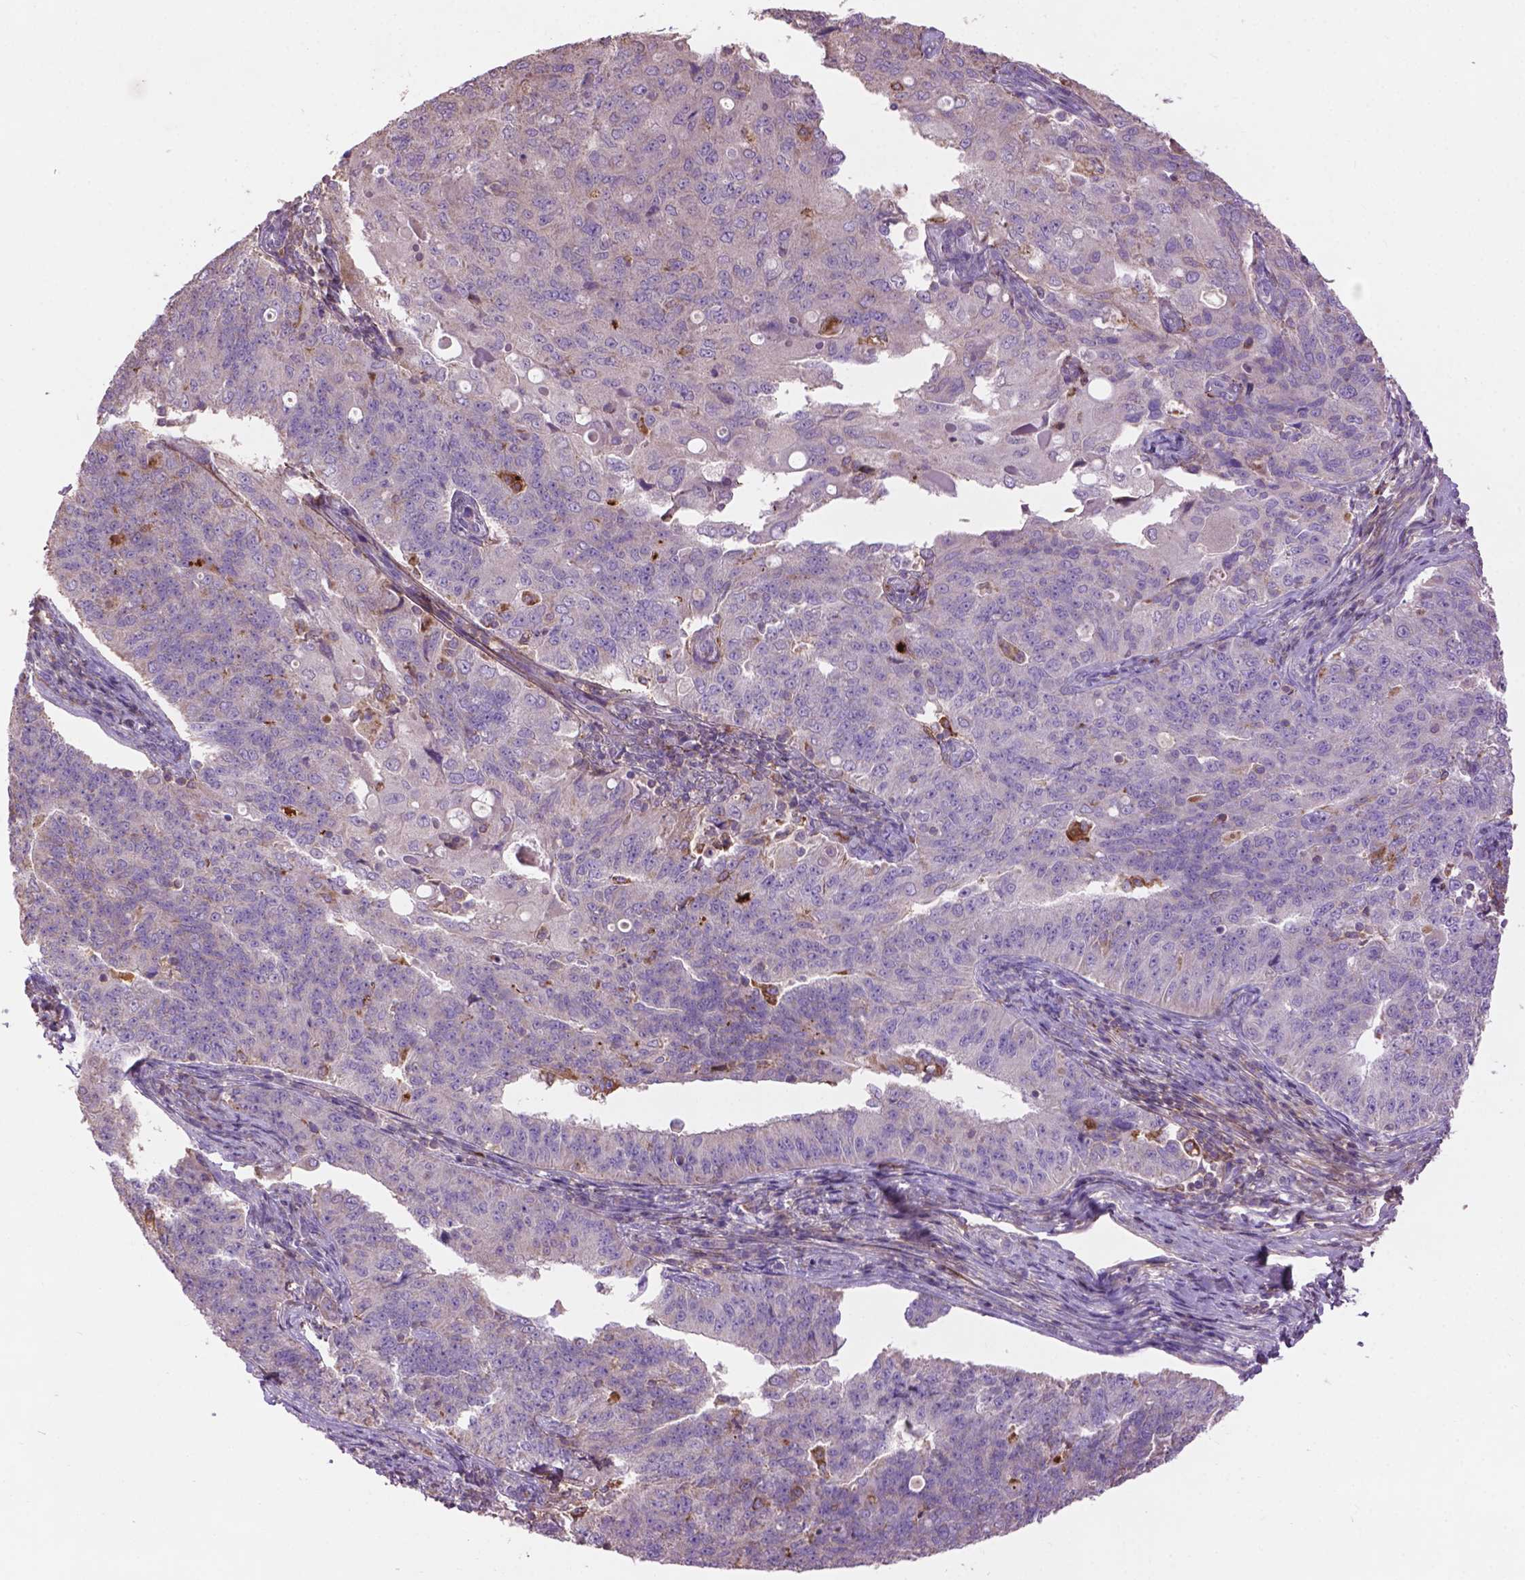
{"staining": {"intensity": "negative", "quantity": "none", "location": "none"}, "tissue": "endometrial cancer", "cell_type": "Tumor cells", "image_type": "cancer", "snomed": [{"axis": "morphology", "description": "Adenocarcinoma, NOS"}, {"axis": "topography", "description": "Endometrium"}], "caption": "Immunohistochemistry image of human endometrial adenocarcinoma stained for a protein (brown), which demonstrates no positivity in tumor cells.", "gene": "LRRC3C", "patient": {"sex": "female", "age": 43}}